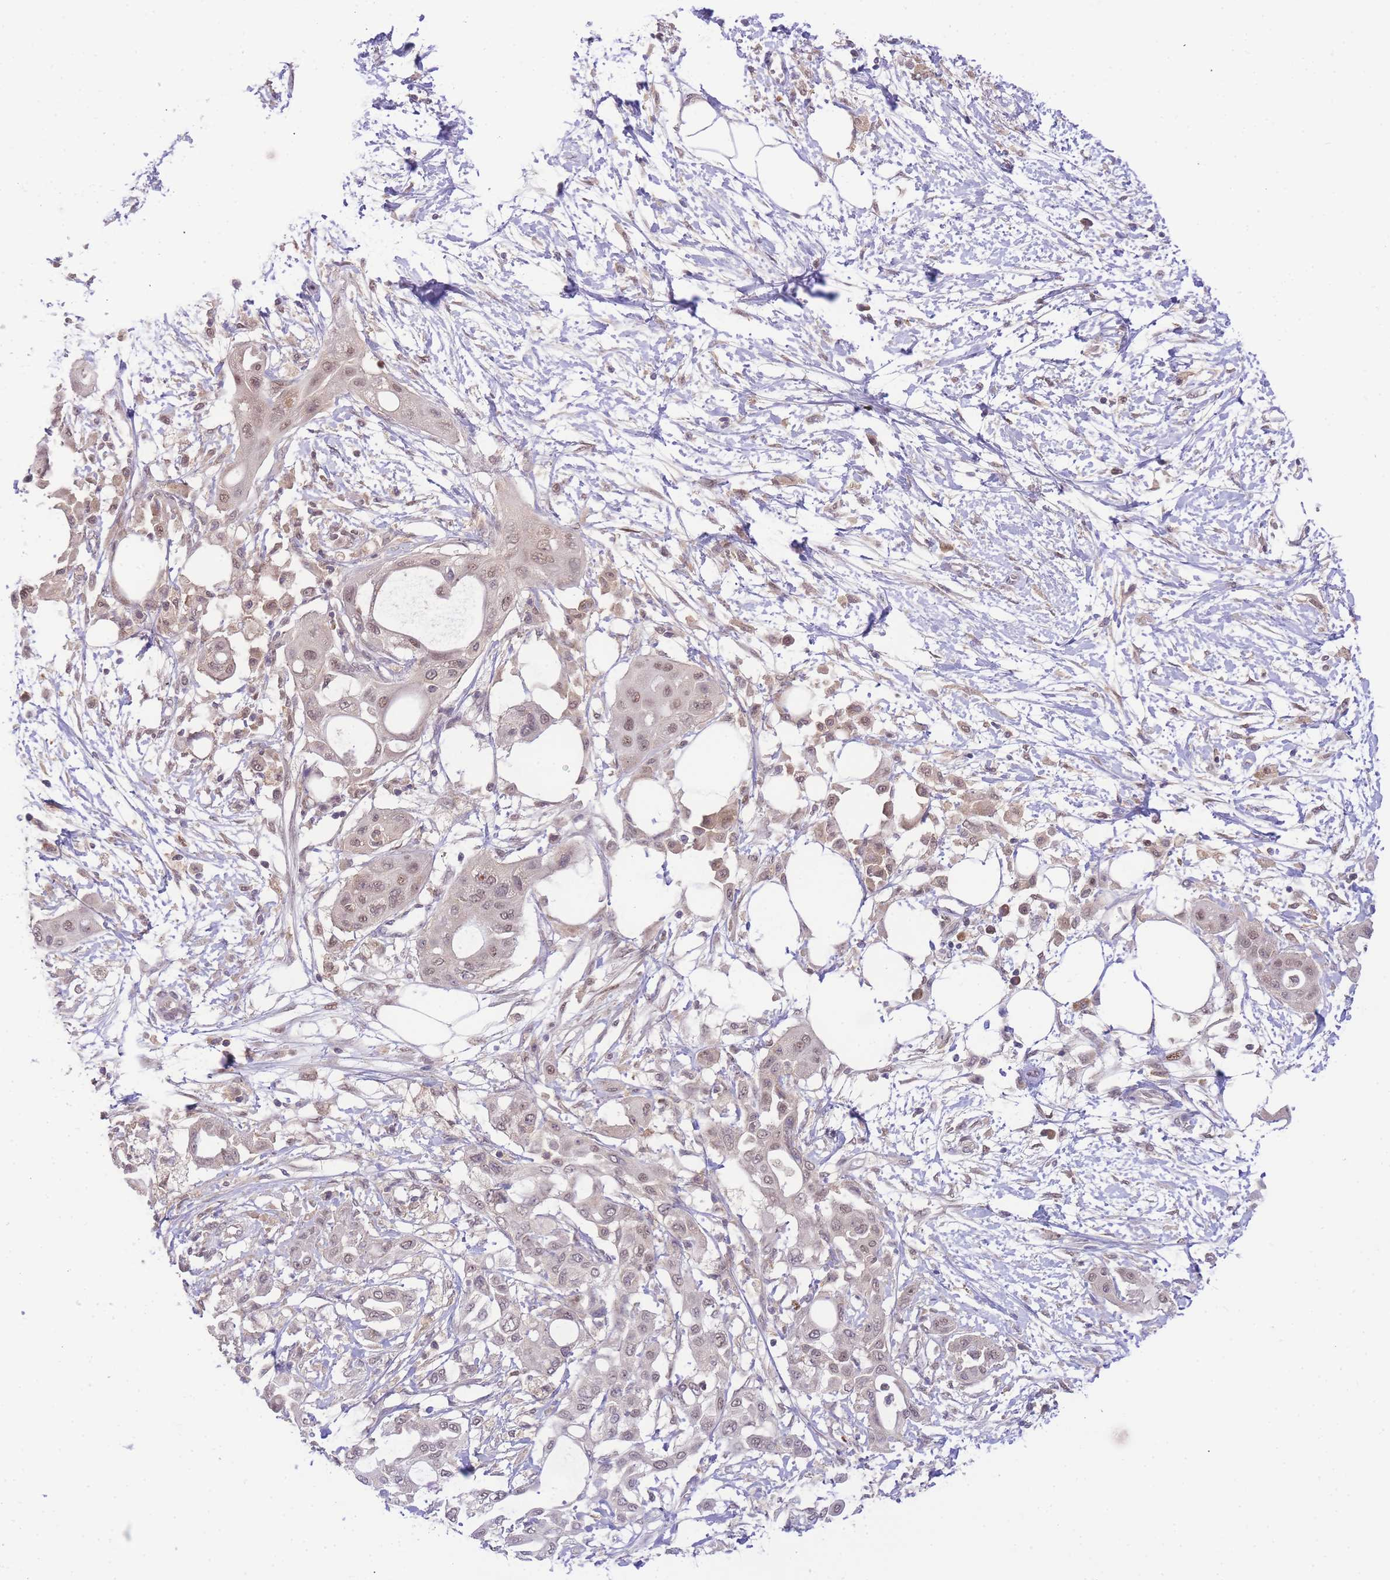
{"staining": {"intensity": "weak", "quantity": ">75%", "location": "nuclear"}, "tissue": "pancreatic cancer", "cell_type": "Tumor cells", "image_type": "cancer", "snomed": [{"axis": "morphology", "description": "Adenocarcinoma, NOS"}, {"axis": "topography", "description": "Pancreas"}], "caption": "Protein staining of pancreatic cancer tissue demonstrates weak nuclear positivity in approximately >75% of tumor cells.", "gene": "PUS10", "patient": {"sex": "male", "age": 68}}